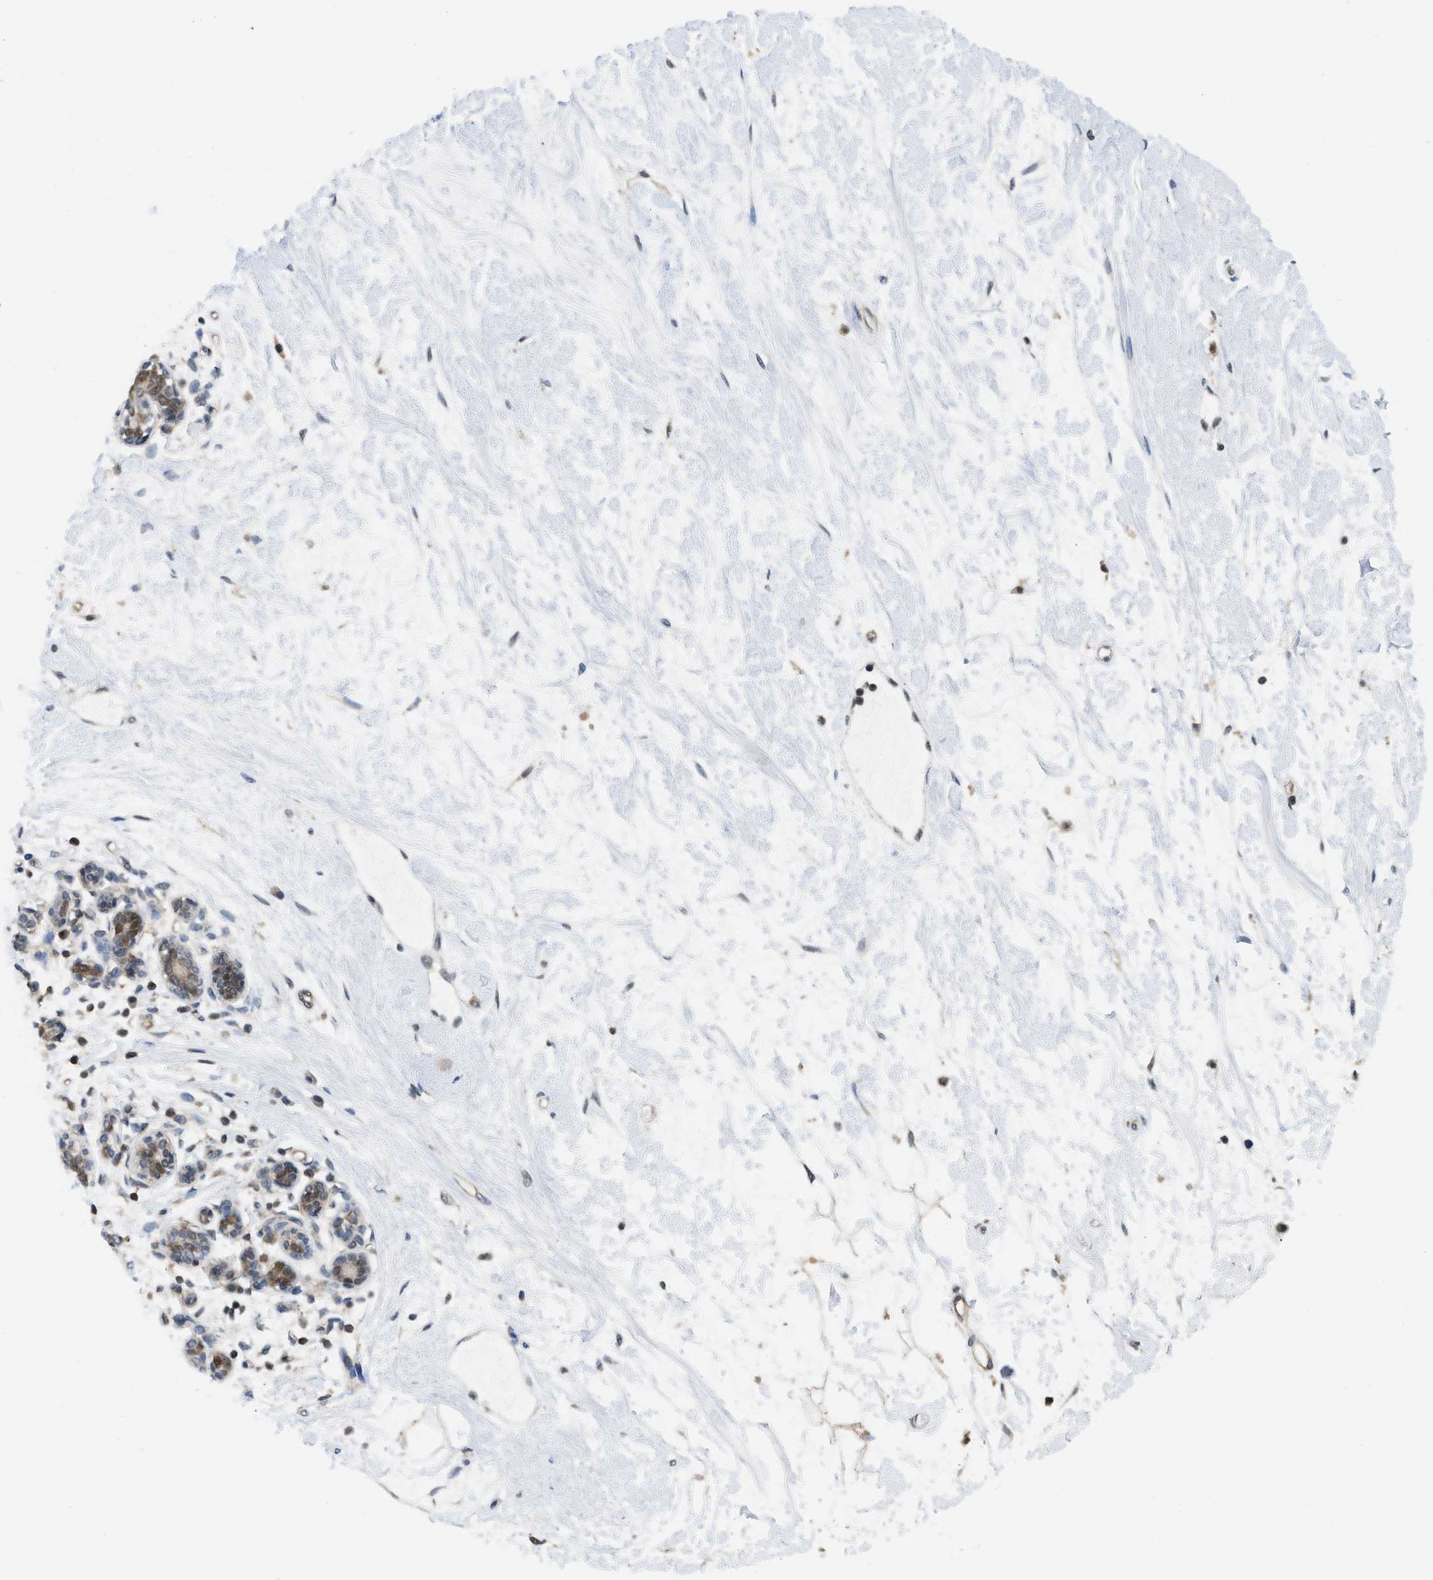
{"staining": {"intensity": "weak", "quantity": "25%-75%", "location": "cytoplasmic/membranous"}, "tissue": "breast", "cell_type": "Adipocytes", "image_type": "normal", "snomed": [{"axis": "morphology", "description": "Normal tissue, NOS"}, {"axis": "morphology", "description": "Lobular carcinoma"}, {"axis": "topography", "description": "Breast"}], "caption": "Breast stained with IHC shows weak cytoplasmic/membranous staining in approximately 25%-75% of adipocytes.", "gene": "ATF7IP", "patient": {"sex": "female", "age": 59}}